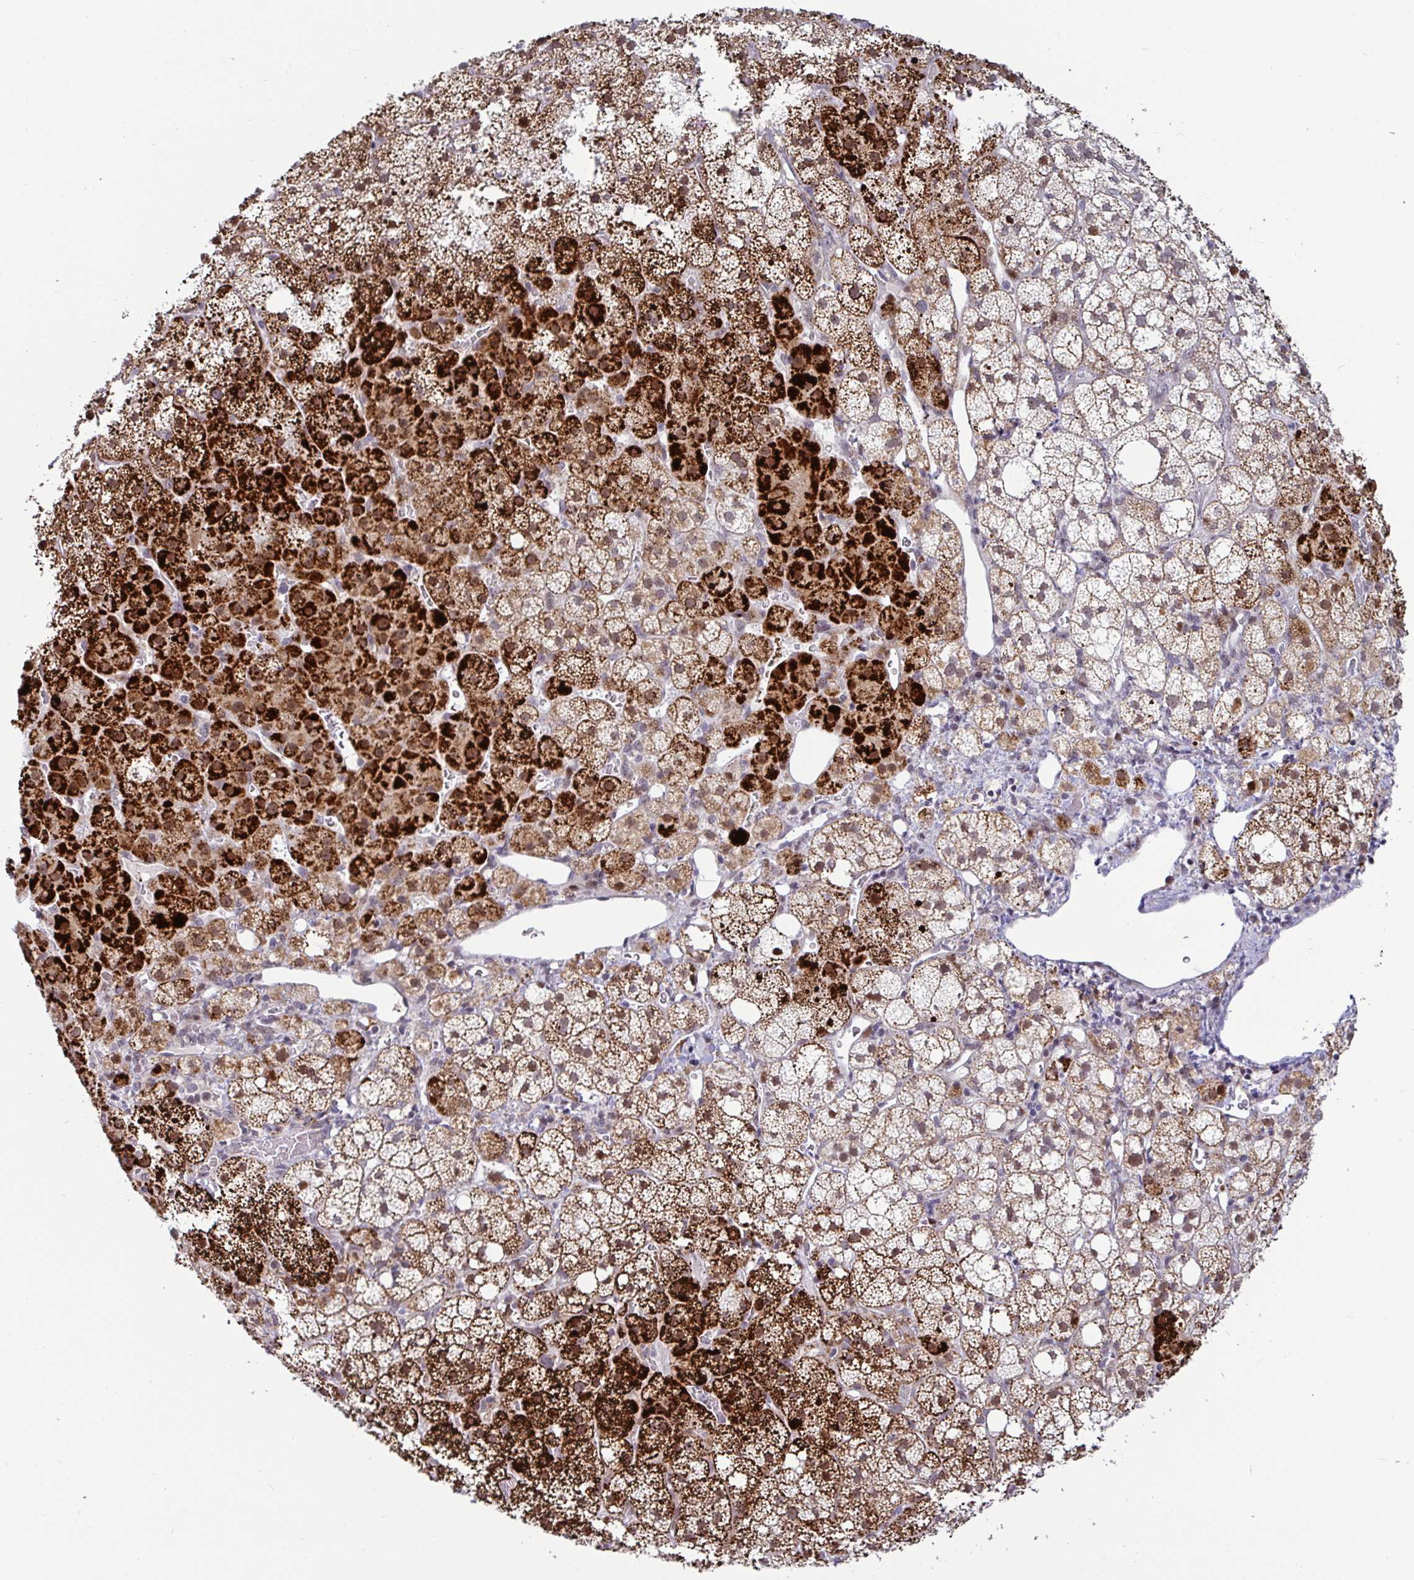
{"staining": {"intensity": "strong", "quantity": ">75%", "location": "cytoplasmic/membranous"}, "tissue": "adrenal gland", "cell_type": "Glandular cells", "image_type": "normal", "snomed": [{"axis": "morphology", "description": "Normal tissue, NOS"}, {"axis": "topography", "description": "Adrenal gland"}], "caption": "Immunohistochemistry (IHC) photomicrograph of benign human adrenal gland stained for a protein (brown), which exhibits high levels of strong cytoplasmic/membranous positivity in about >75% of glandular cells.", "gene": "DZIP1", "patient": {"sex": "male", "age": 53}}